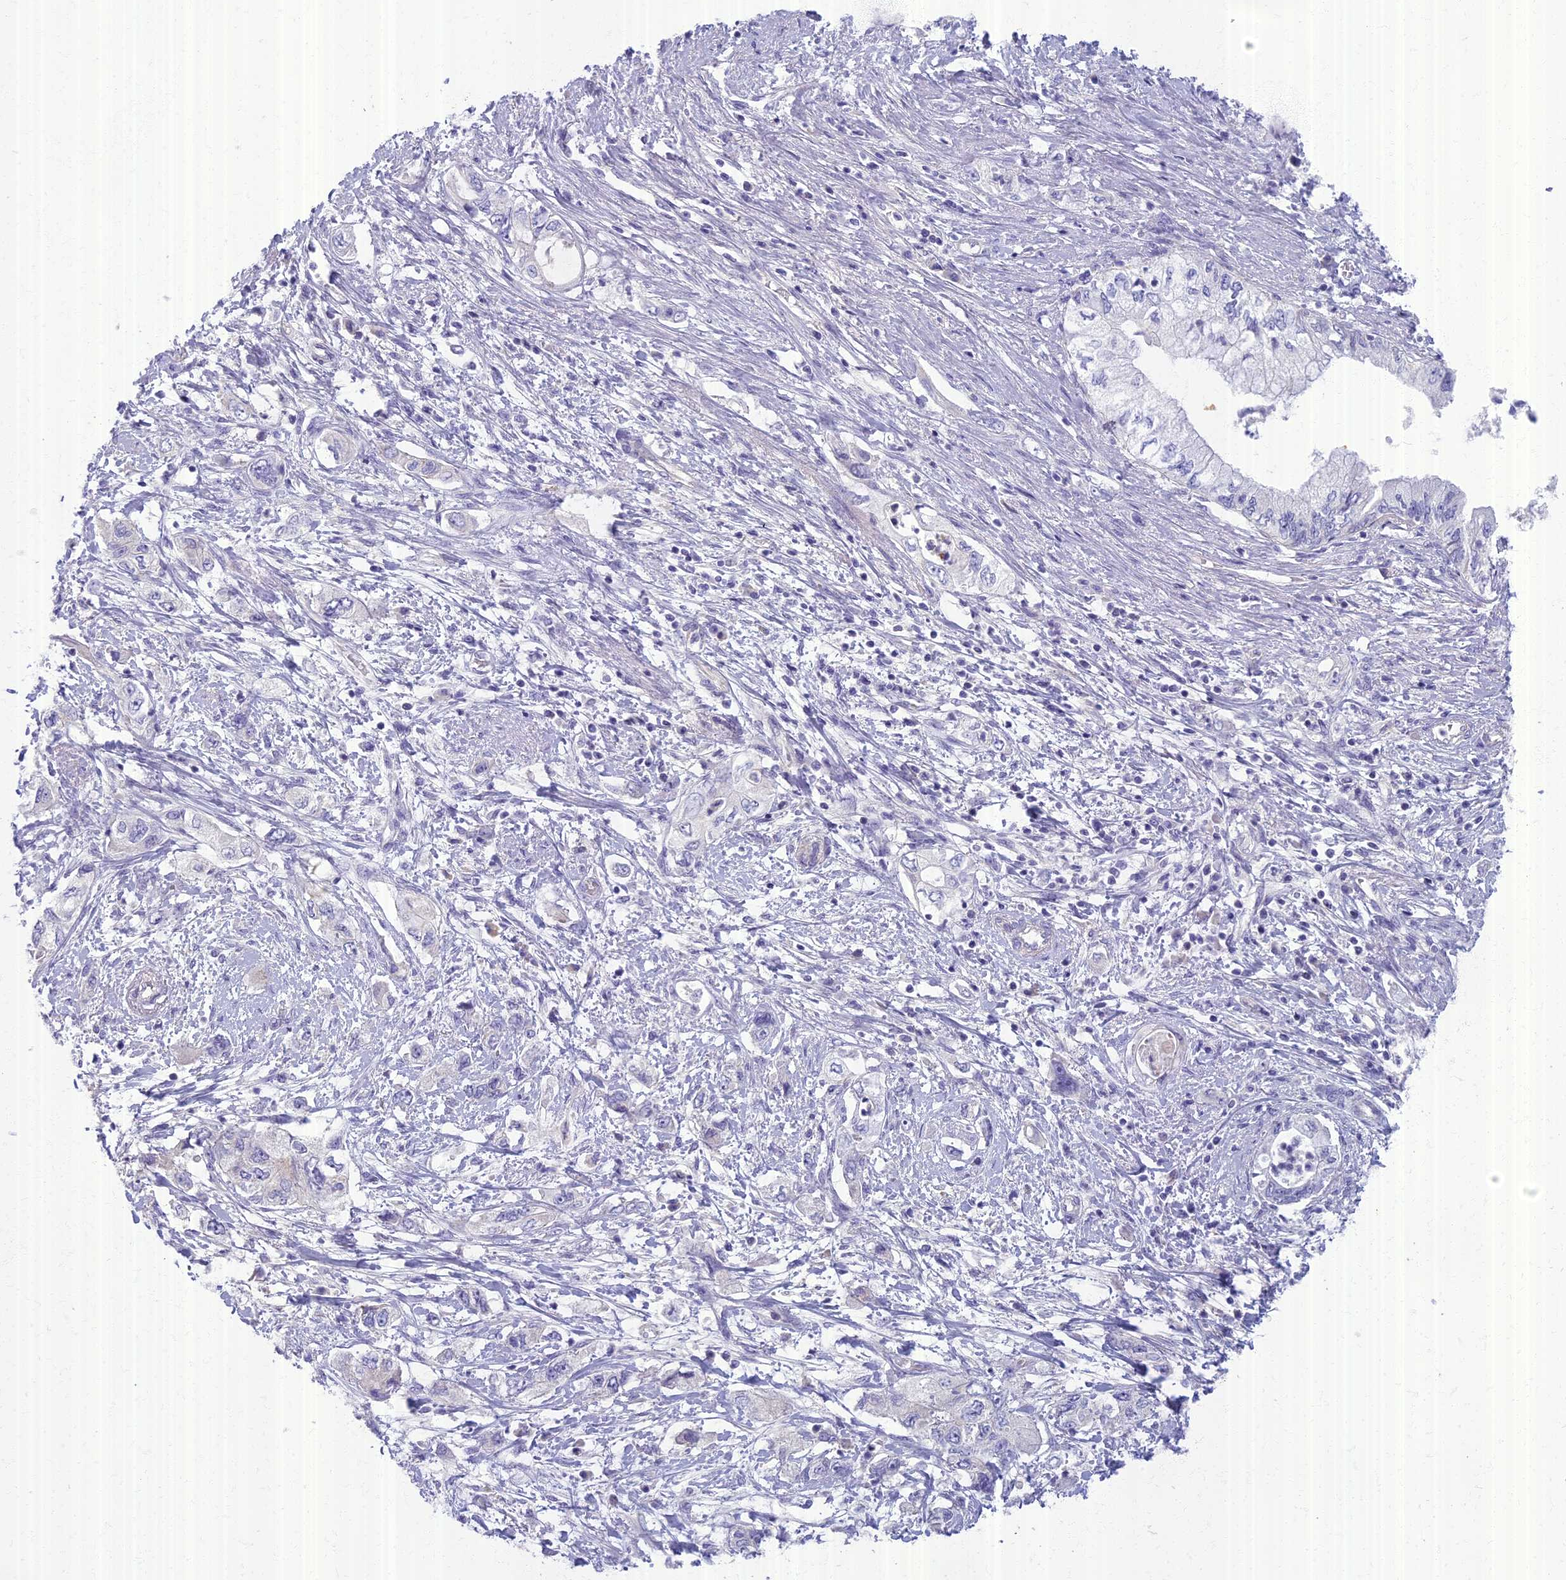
{"staining": {"intensity": "negative", "quantity": "none", "location": "none"}, "tissue": "pancreatic cancer", "cell_type": "Tumor cells", "image_type": "cancer", "snomed": [{"axis": "morphology", "description": "Adenocarcinoma, NOS"}, {"axis": "topography", "description": "Pancreas"}], "caption": "This image is of adenocarcinoma (pancreatic) stained with IHC to label a protein in brown with the nuclei are counter-stained blue. There is no expression in tumor cells.", "gene": "AP4E1", "patient": {"sex": "female", "age": 73}}